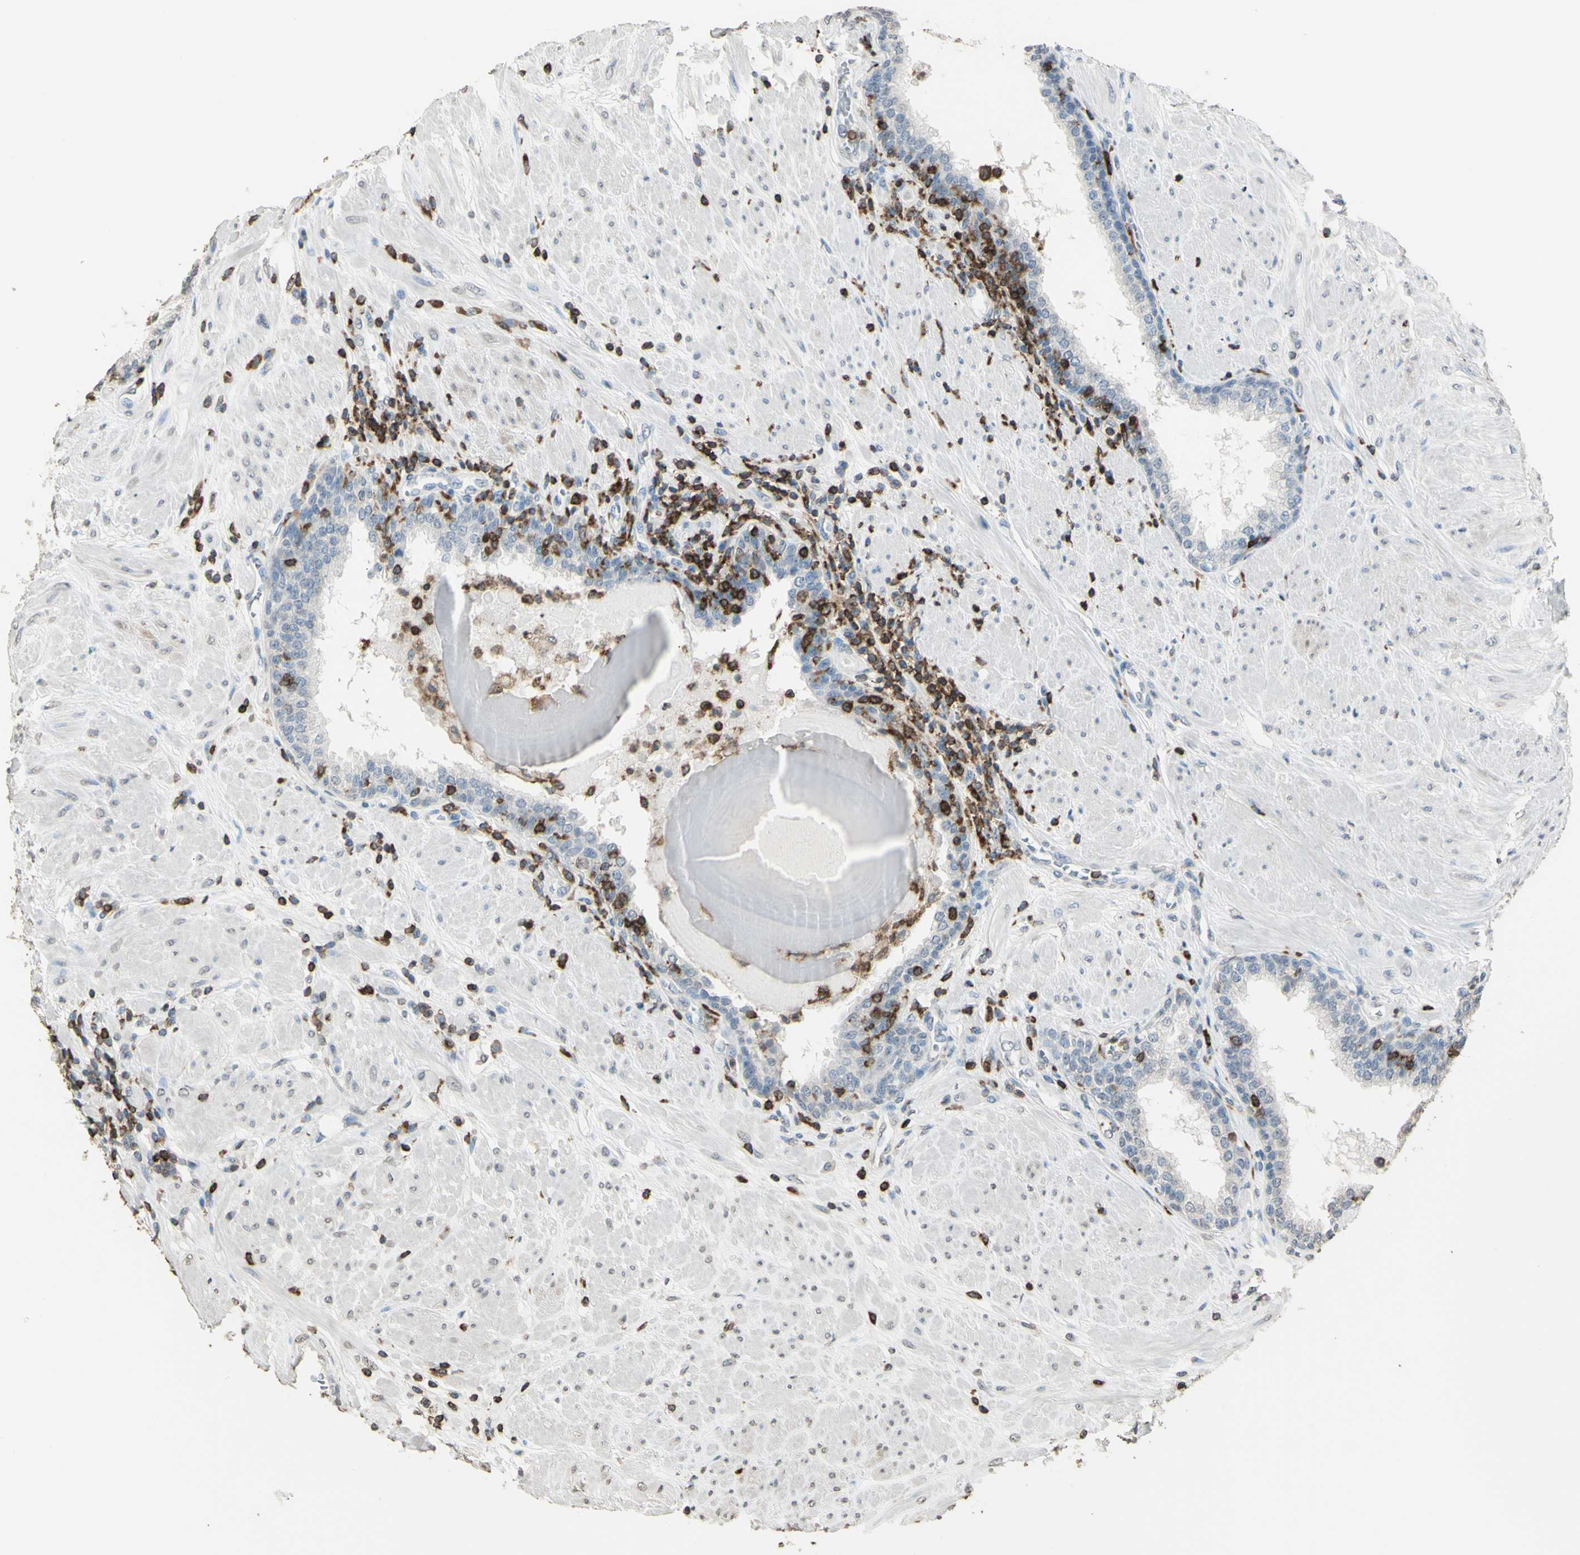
{"staining": {"intensity": "negative", "quantity": "none", "location": "none"}, "tissue": "prostate", "cell_type": "Glandular cells", "image_type": "normal", "snomed": [{"axis": "morphology", "description": "Normal tissue, NOS"}, {"axis": "topography", "description": "Prostate"}], "caption": "Image shows no protein staining in glandular cells of benign prostate.", "gene": "PSTPIP1", "patient": {"sex": "male", "age": 51}}